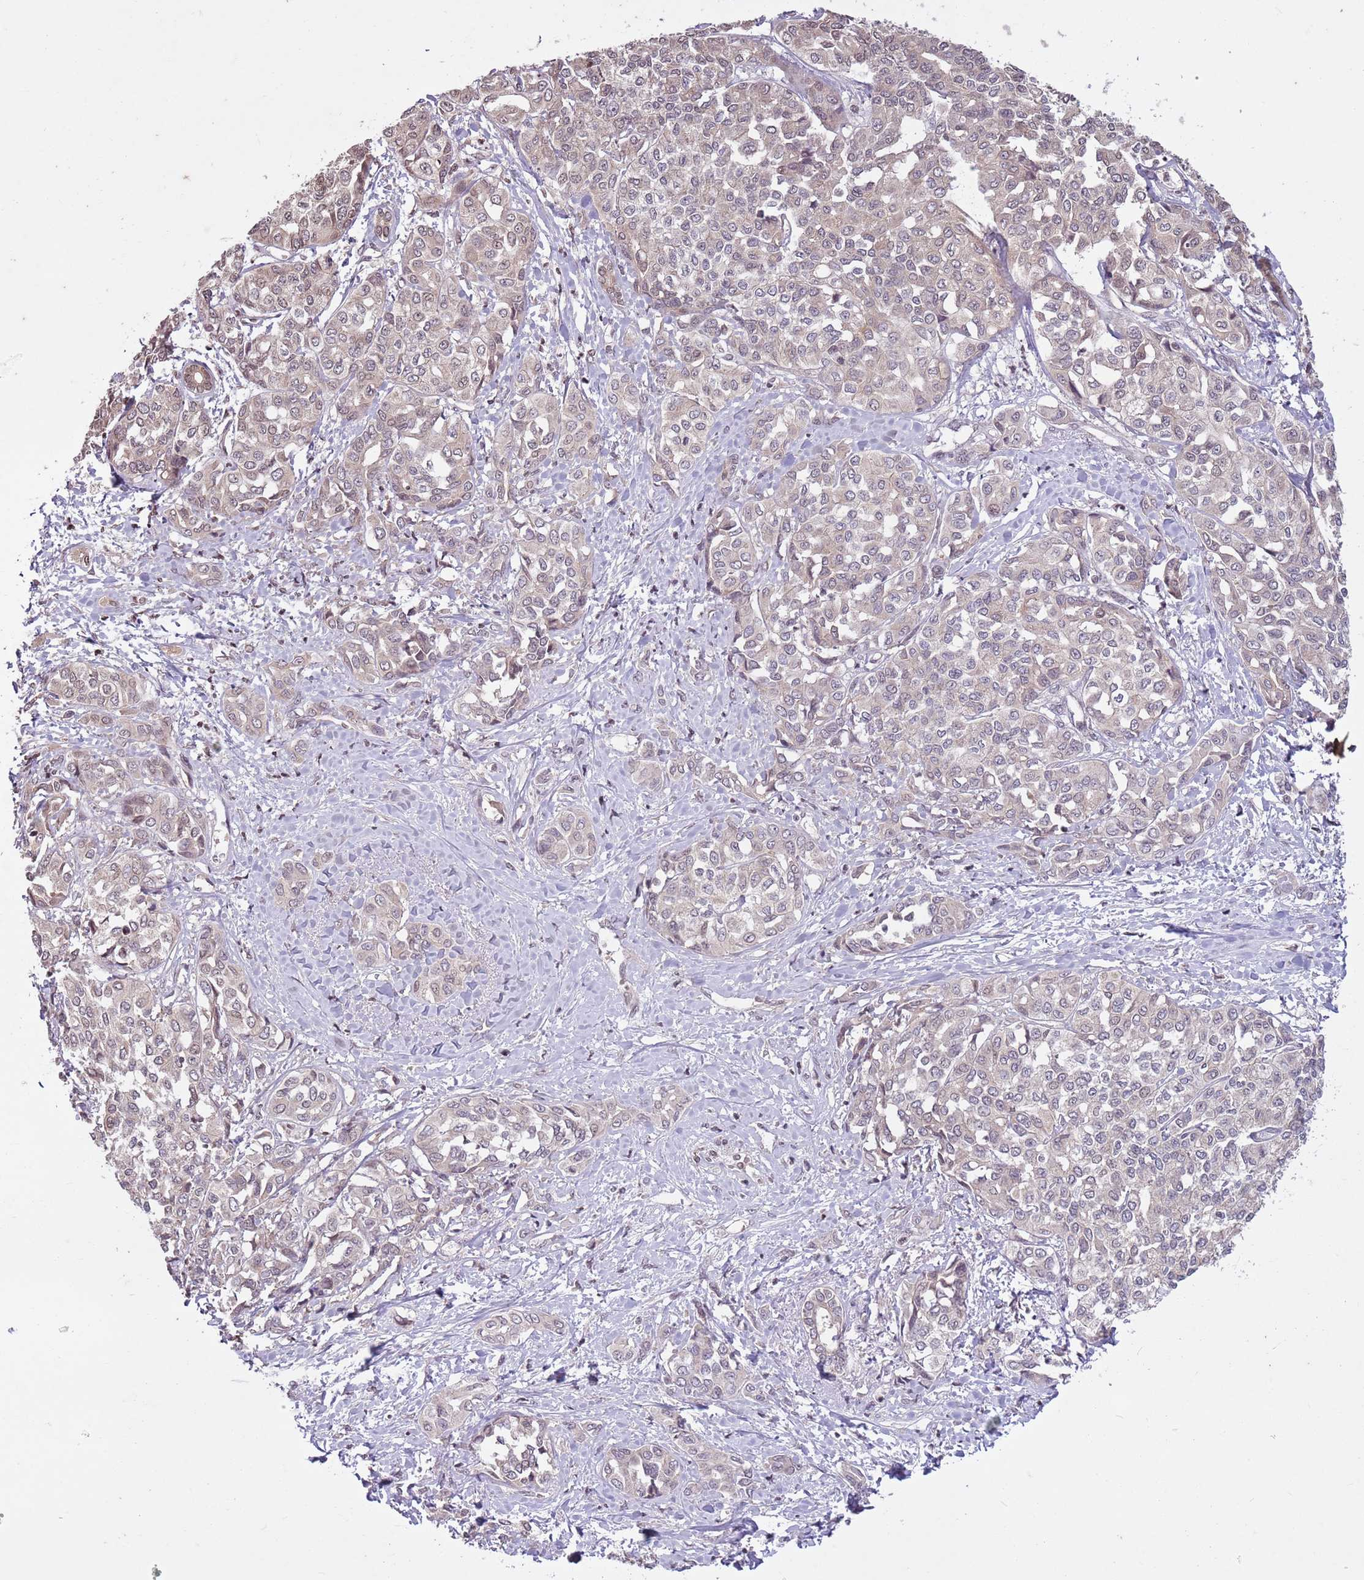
{"staining": {"intensity": "weak", "quantity": "25%-75%", "location": "cytoplasmic/membranous,nuclear"}, "tissue": "liver cancer", "cell_type": "Tumor cells", "image_type": "cancer", "snomed": [{"axis": "morphology", "description": "Cholangiocarcinoma"}, {"axis": "topography", "description": "Liver"}], "caption": "Protein positivity by immunohistochemistry (IHC) reveals weak cytoplasmic/membranous and nuclear staining in approximately 25%-75% of tumor cells in liver cholangiocarcinoma. Using DAB (brown) and hematoxylin (blue) stains, captured at high magnification using brightfield microscopy.", "gene": "CAPN9", "patient": {"sex": "female", "age": 77}}